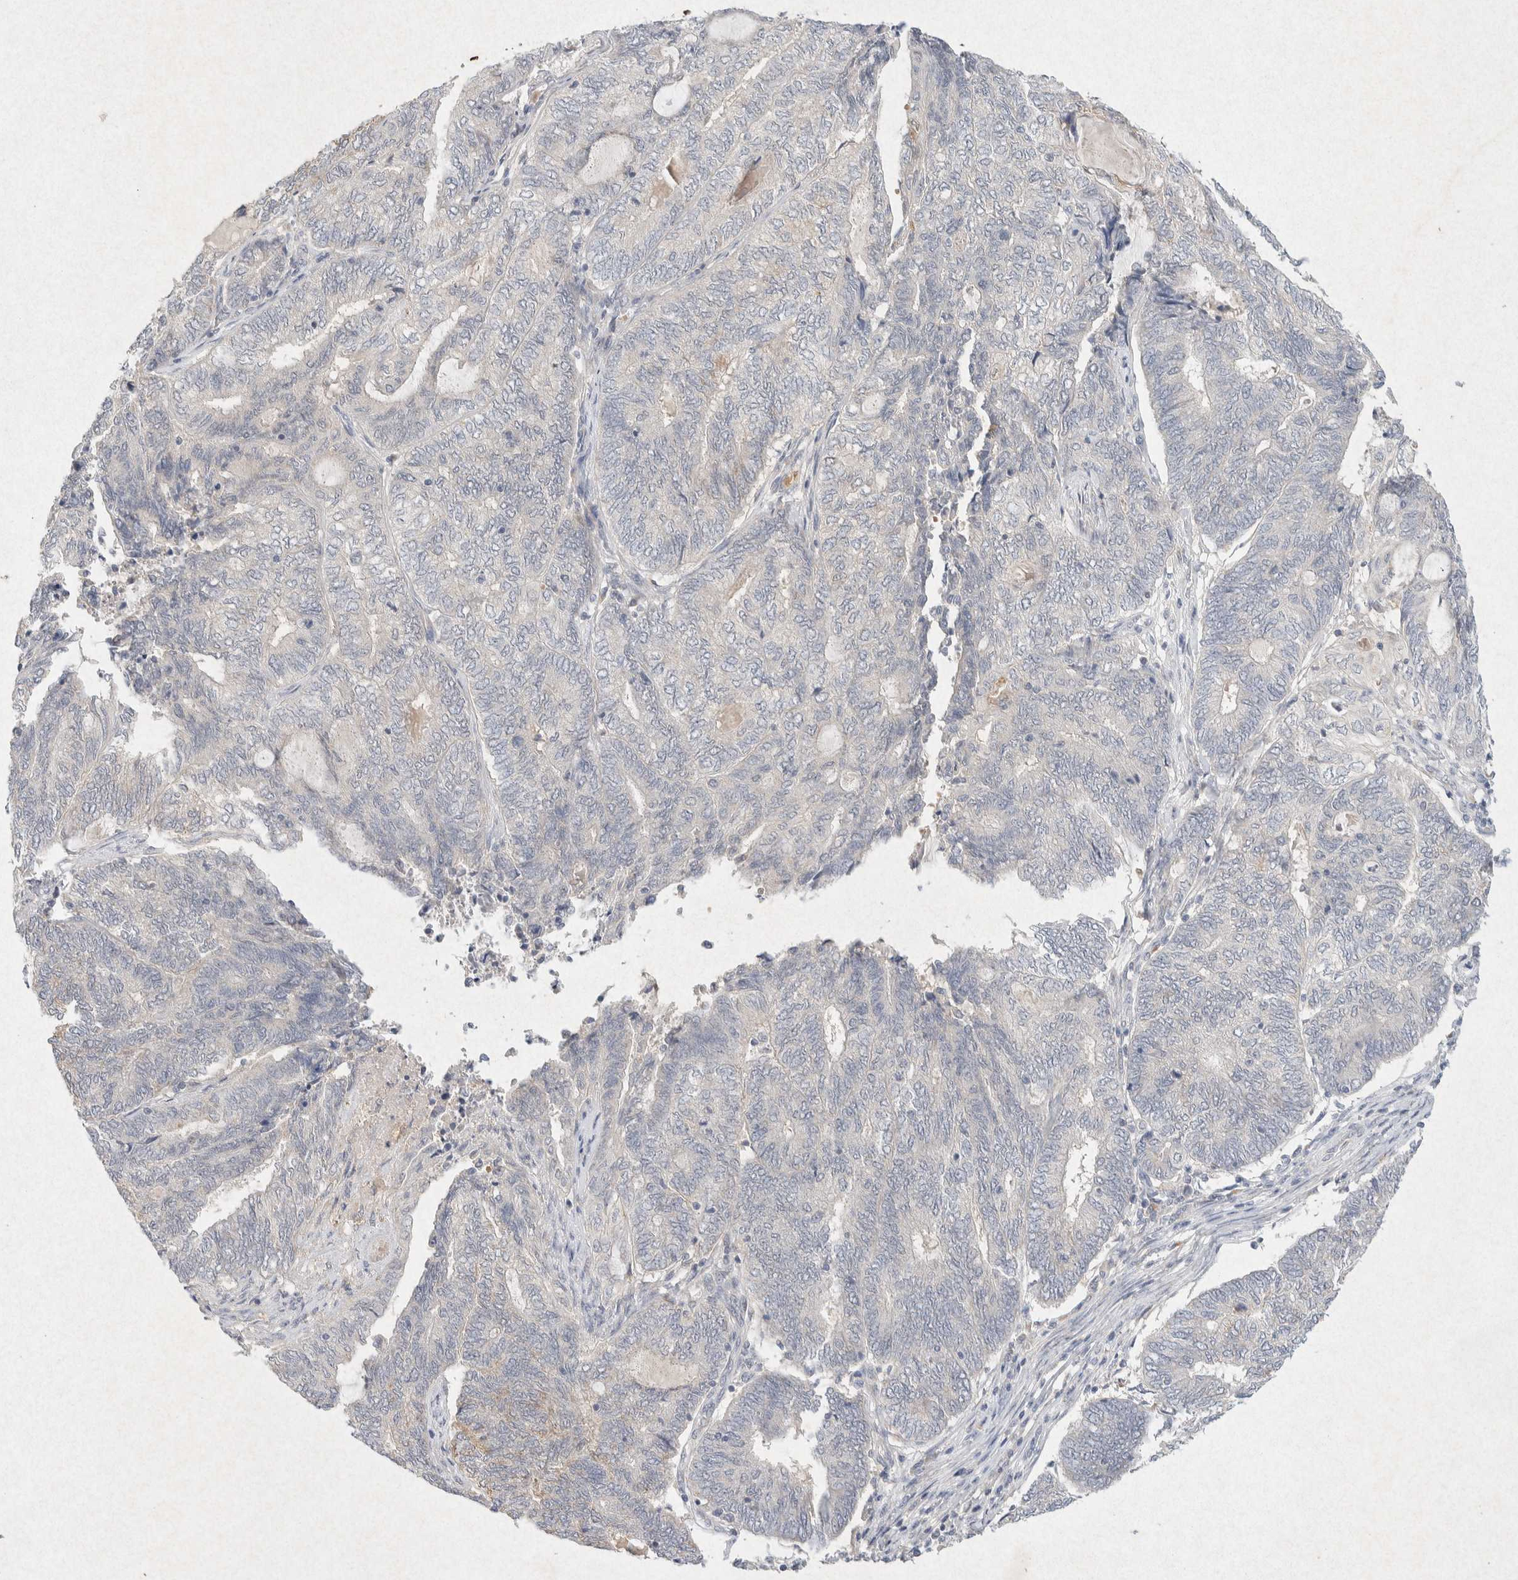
{"staining": {"intensity": "negative", "quantity": "none", "location": "none"}, "tissue": "endometrial cancer", "cell_type": "Tumor cells", "image_type": "cancer", "snomed": [{"axis": "morphology", "description": "Adenocarcinoma, NOS"}, {"axis": "topography", "description": "Uterus"}, {"axis": "topography", "description": "Endometrium"}], "caption": "A high-resolution micrograph shows immunohistochemistry staining of adenocarcinoma (endometrial), which exhibits no significant positivity in tumor cells.", "gene": "GNAI1", "patient": {"sex": "female", "age": 70}}